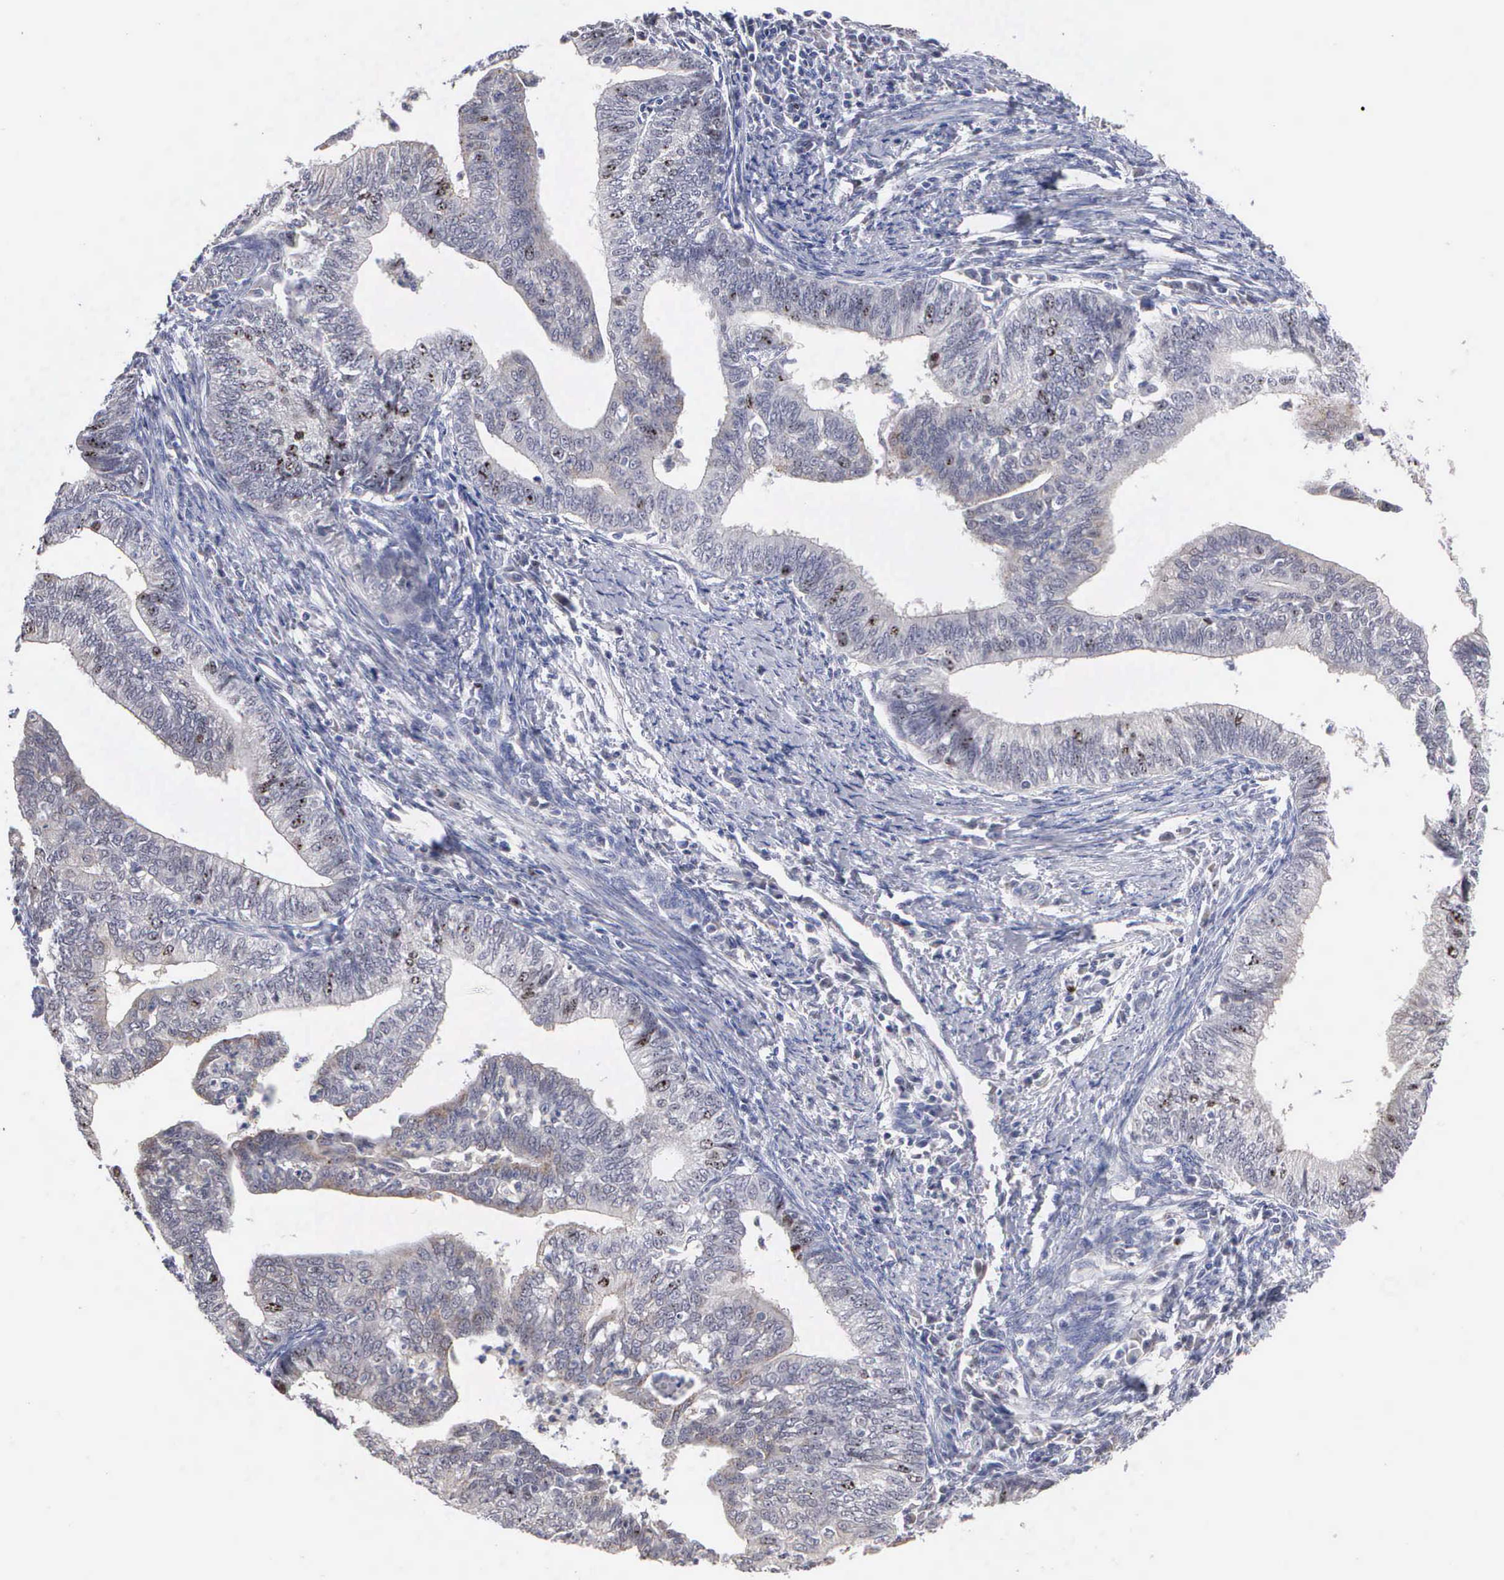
{"staining": {"intensity": "weak", "quantity": "<25%", "location": "nuclear"}, "tissue": "endometrial cancer", "cell_type": "Tumor cells", "image_type": "cancer", "snomed": [{"axis": "morphology", "description": "Adenocarcinoma, NOS"}, {"axis": "topography", "description": "Endometrium"}], "caption": "This image is of adenocarcinoma (endometrial) stained with immunohistochemistry to label a protein in brown with the nuclei are counter-stained blue. There is no positivity in tumor cells.", "gene": "KDM6A", "patient": {"sex": "female", "age": 66}}